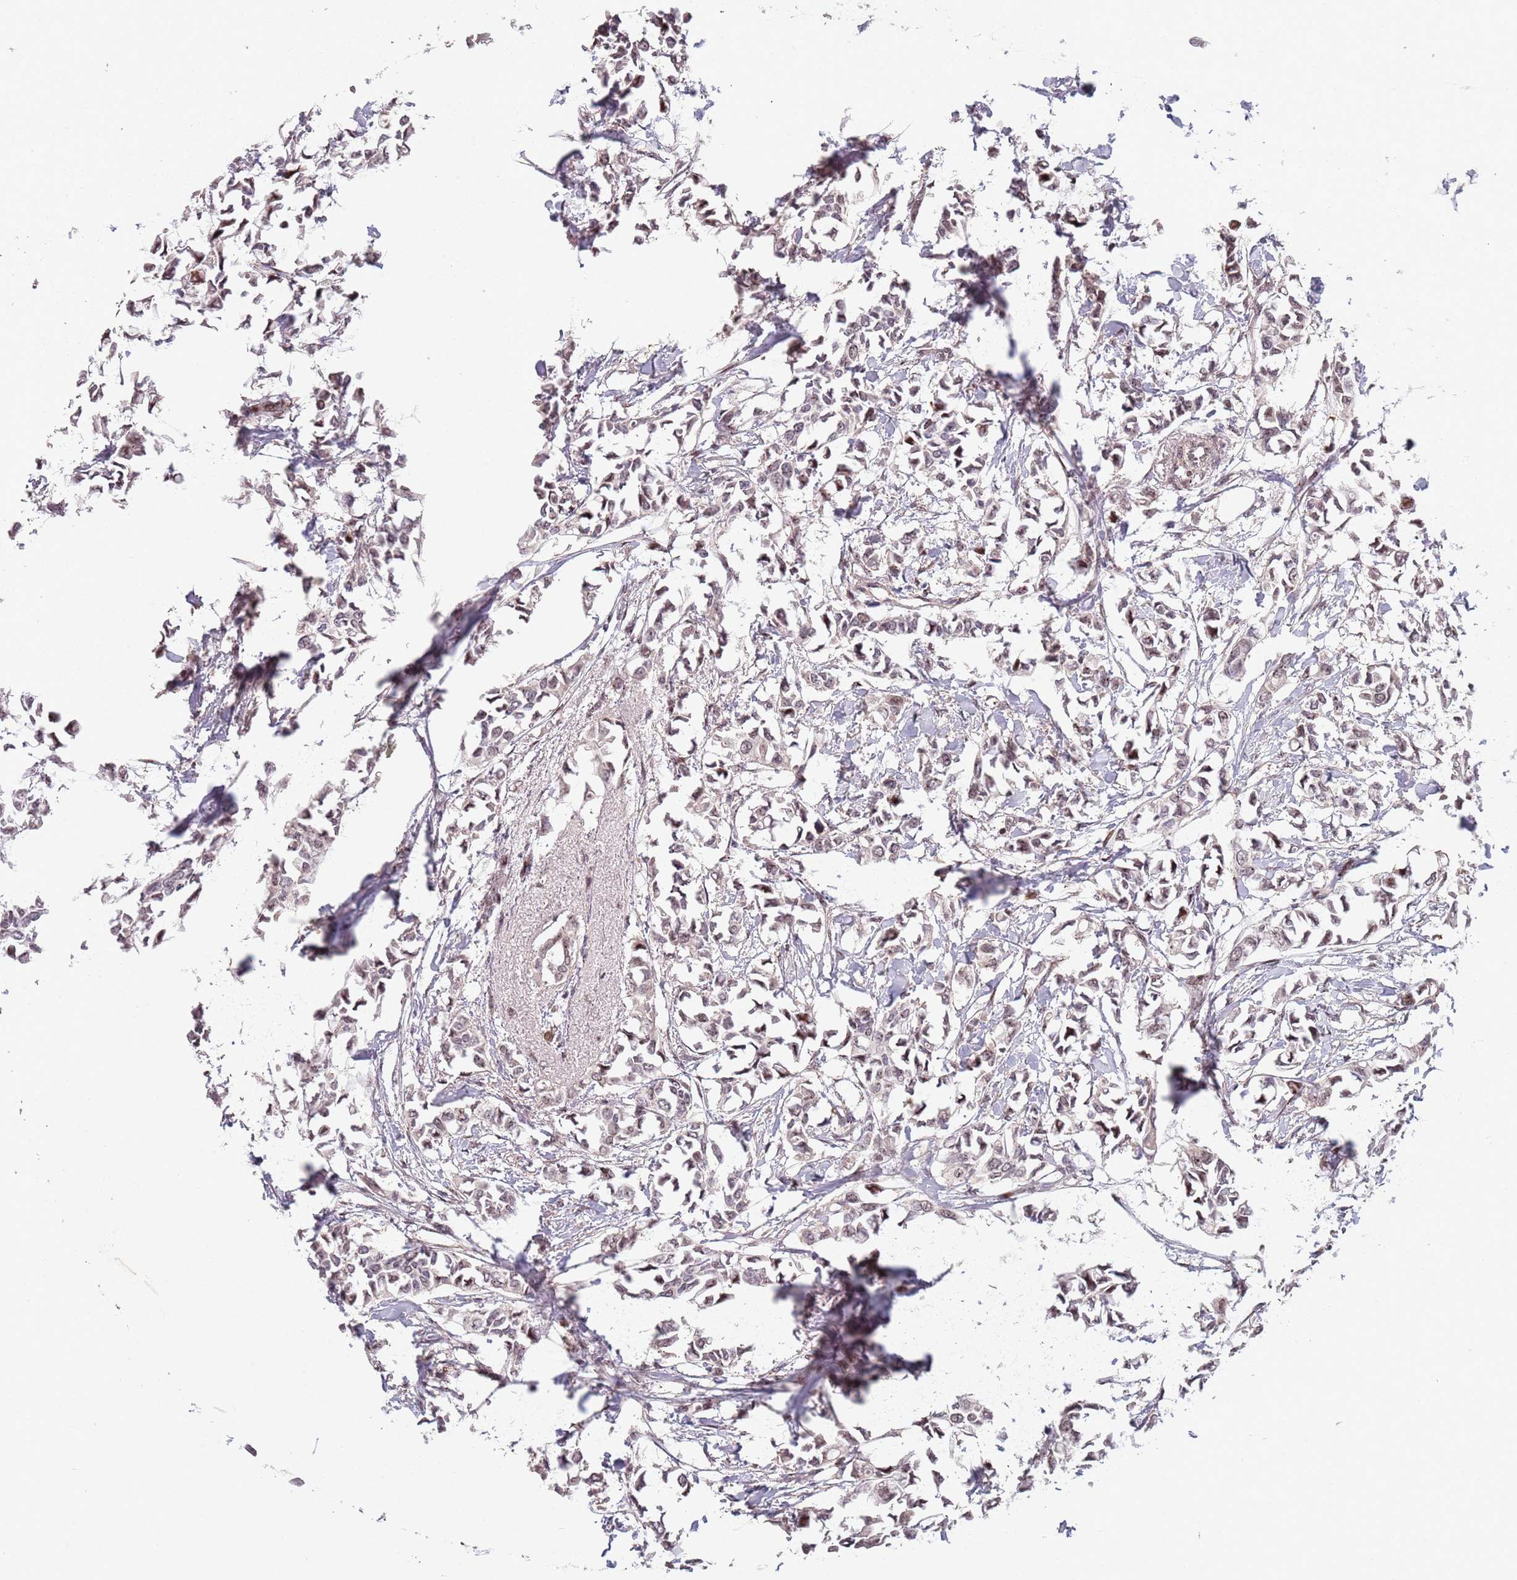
{"staining": {"intensity": "weak", "quantity": "25%-75%", "location": "cytoplasmic/membranous"}, "tissue": "breast cancer", "cell_type": "Tumor cells", "image_type": "cancer", "snomed": [{"axis": "morphology", "description": "Duct carcinoma"}, {"axis": "topography", "description": "Breast"}], "caption": "IHC image of neoplastic tissue: human breast cancer (intraductal carcinoma) stained using immunohistochemistry (IHC) exhibits low levels of weak protein expression localized specifically in the cytoplasmic/membranous of tumor cells, appearing as a cytoplasmic/membranous brown color.", "gene": "CIZ1", "patient": {"sex": "female", "age": 41}}